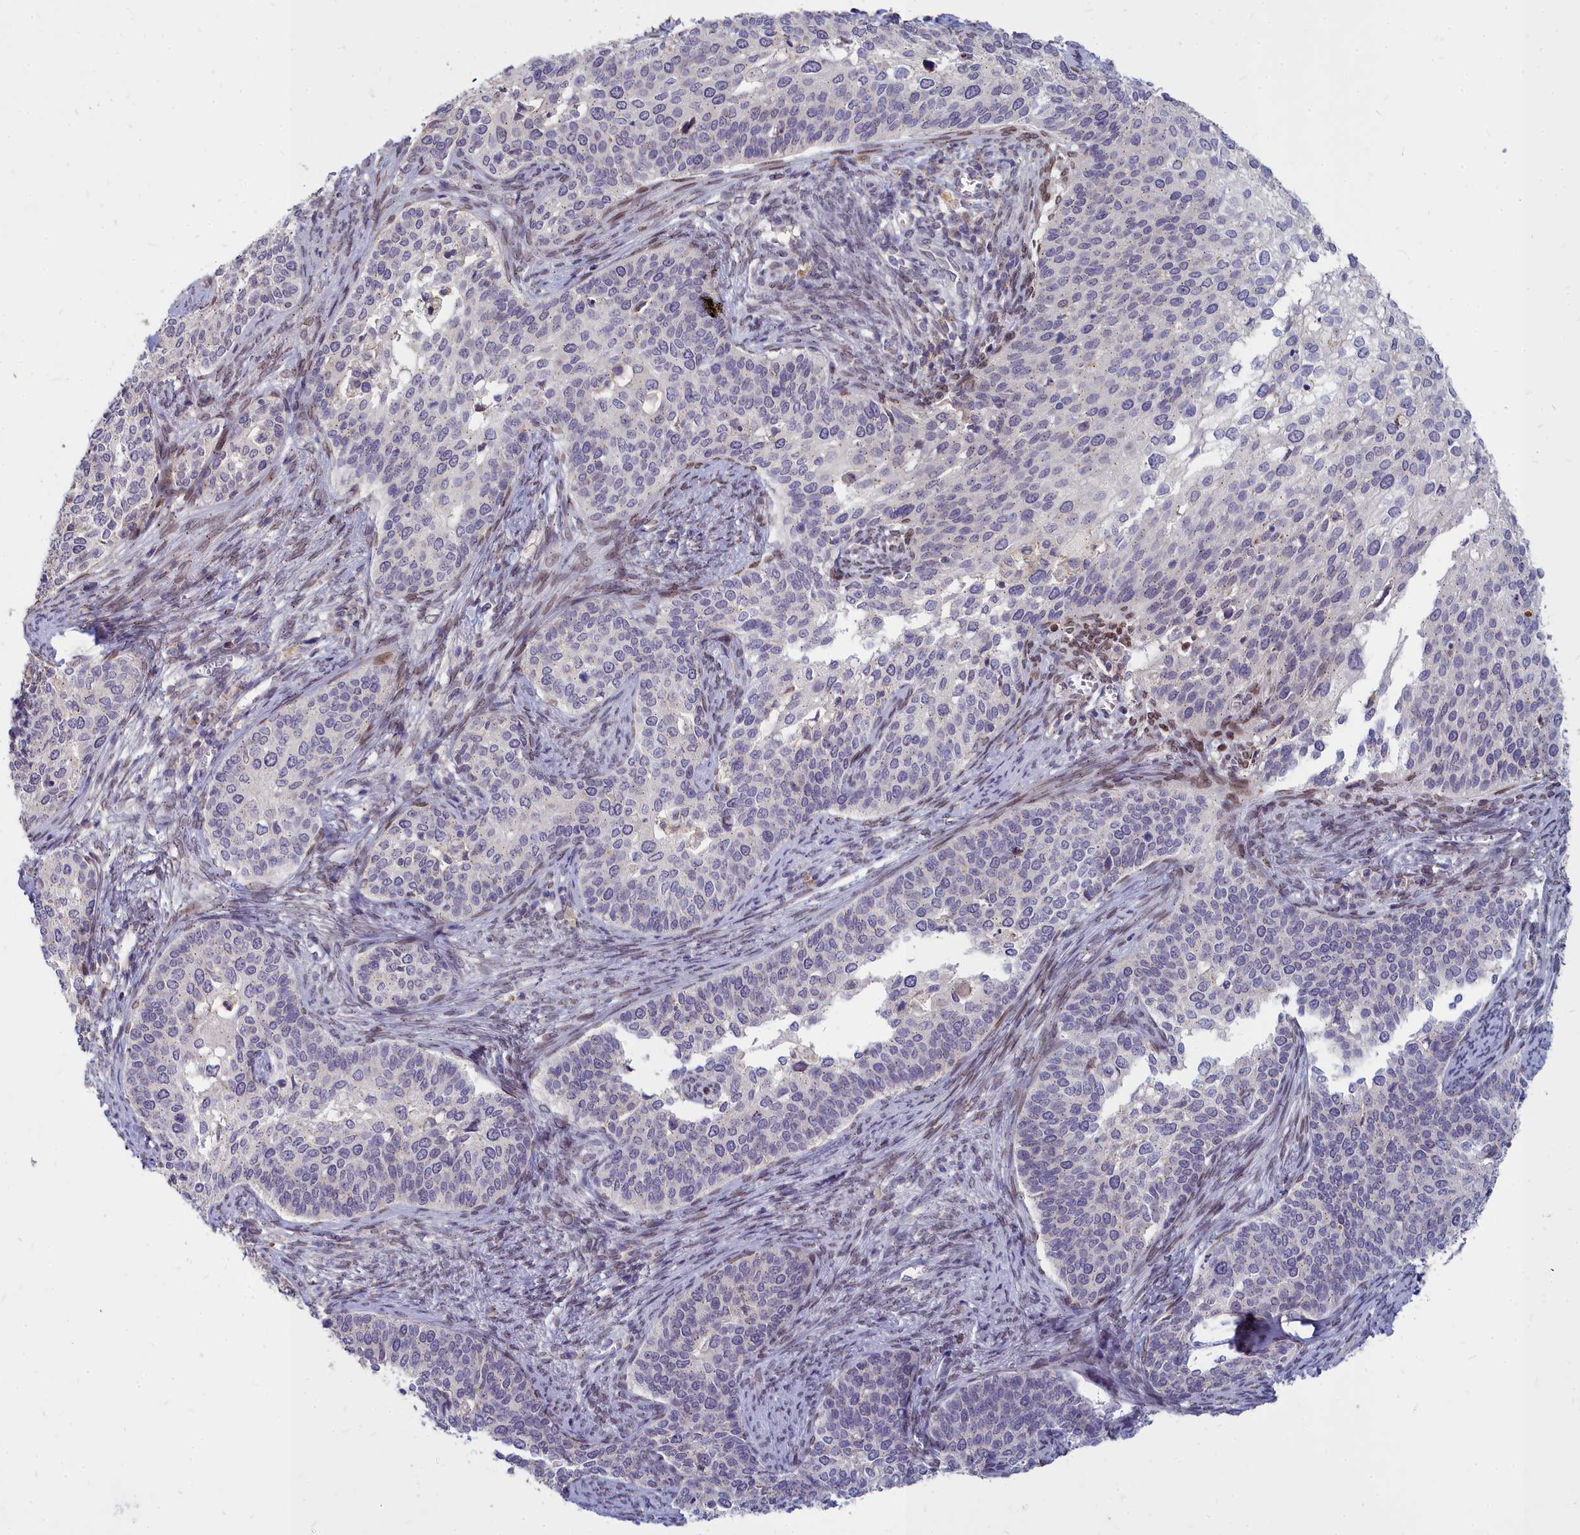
{"staining": {"intensity": "negative", "quantity": "none", "location": "none"}, "tissue": "cervical cancer", "cell_type": "Tumor cells", "image_type": "cancer", "snomed": [{"axis": "morphology", "description": "Squamous cell carcinoma, NOS"}, {"axis": "topography", "description": "Cervix"}], "caption": "Tumor cells are negative for protein expression in human squamous cell carcinoma (cervical).", "gene": "NOXA1", "patient": {"sex": "female", "age": 44}}